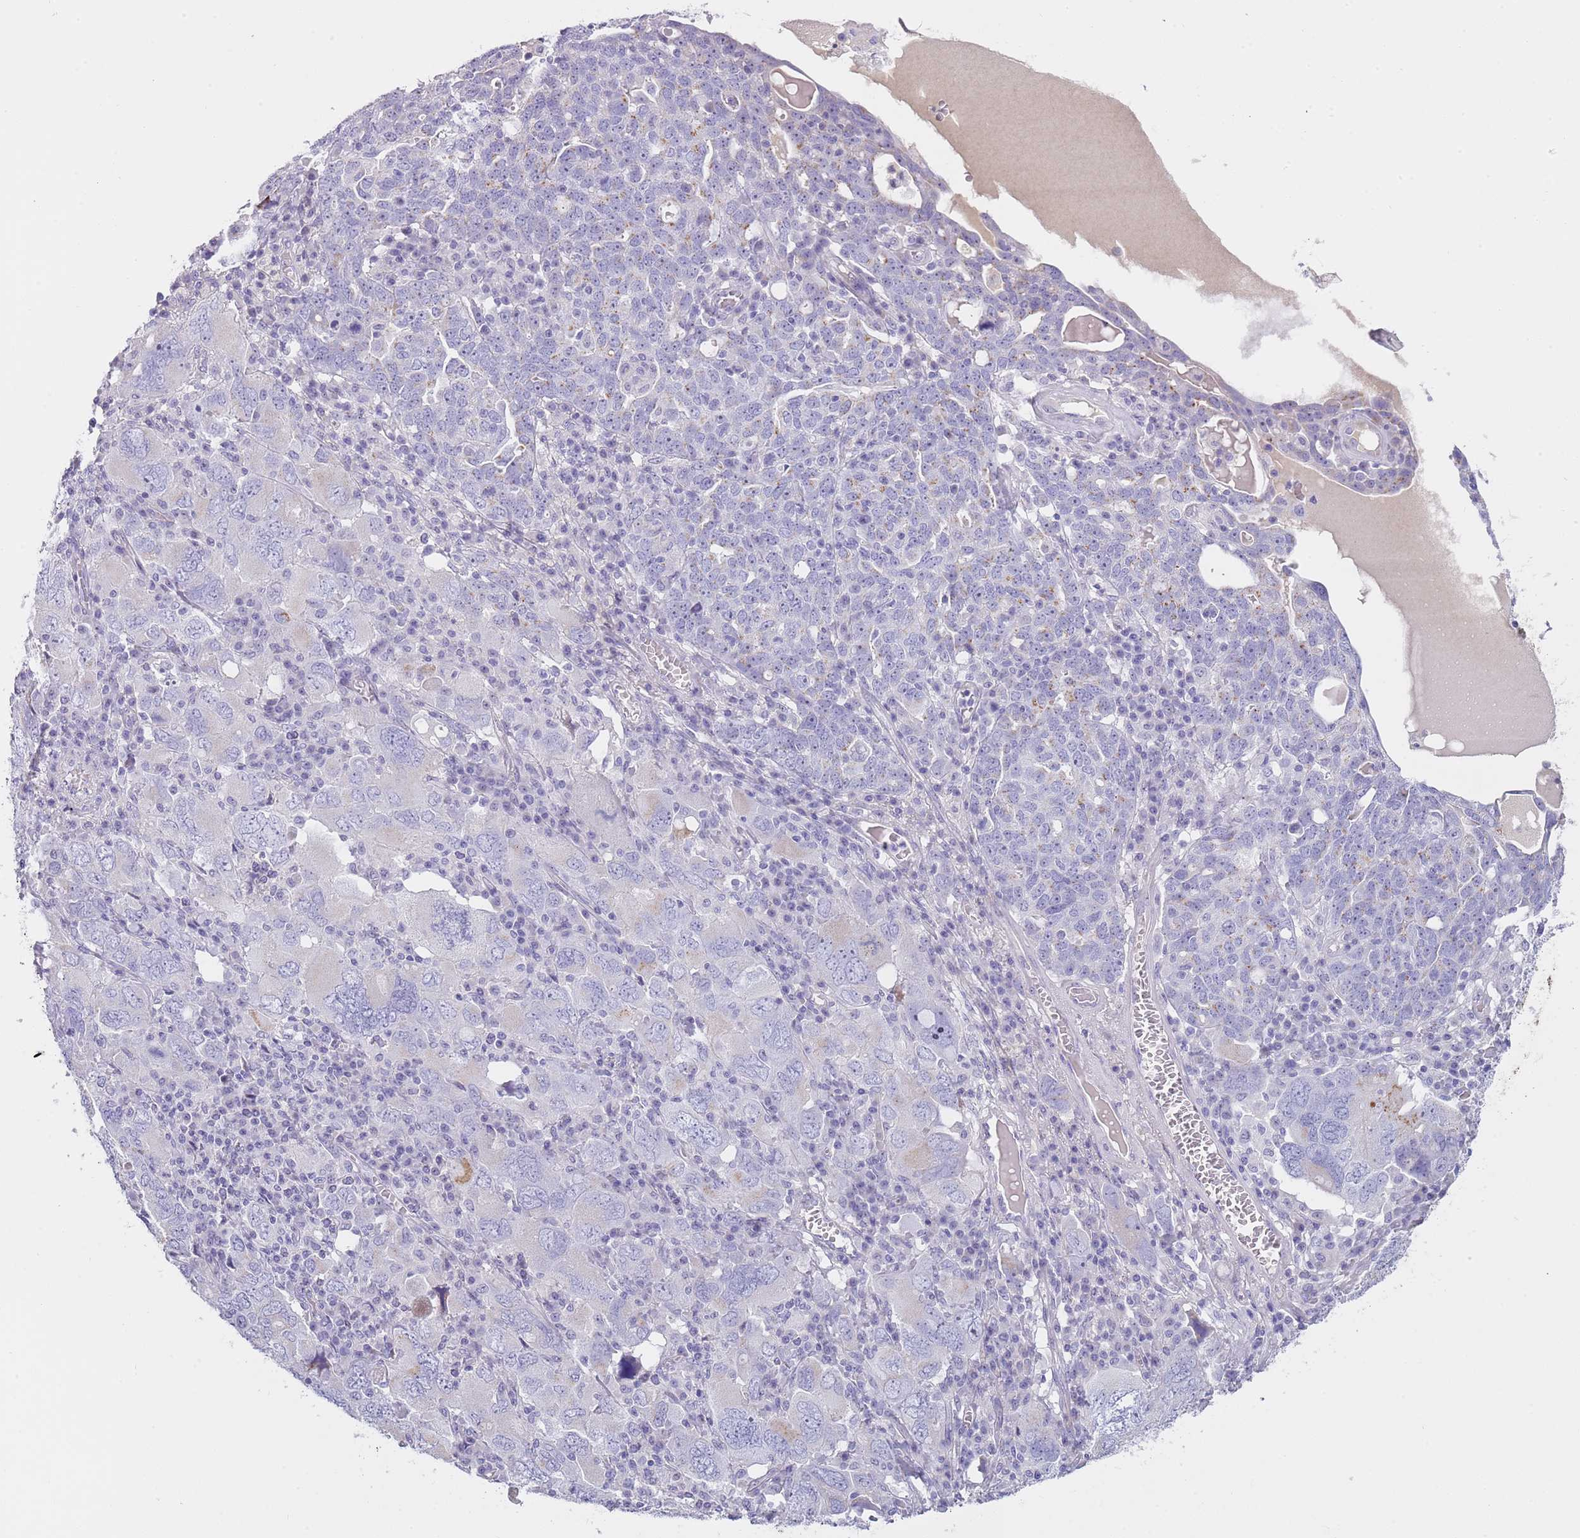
{"staining": {"intensity": "negative", "quantity": "none", "location": "none"}, "tissue": "ovarian cancer", "cell_type": "Tumor cells", "image_type": "cancer", "snomed": [{"axis": "morphology", "description": "Carcinoma, endometroid"}, {"axis": "topography", "description": "Ovary"}], "caption": "Immunohistochemistry (IHC) micrograph of neoplastic tissue: endometroid carcinoma (ovarian) stained with DAB exhibits no significant protein staining in tumor cells. (Brightfield microscopy of DAB IHC at high magnification).", "gene": "NBPF6", "patient": {"sex": "female", "age": 62}}